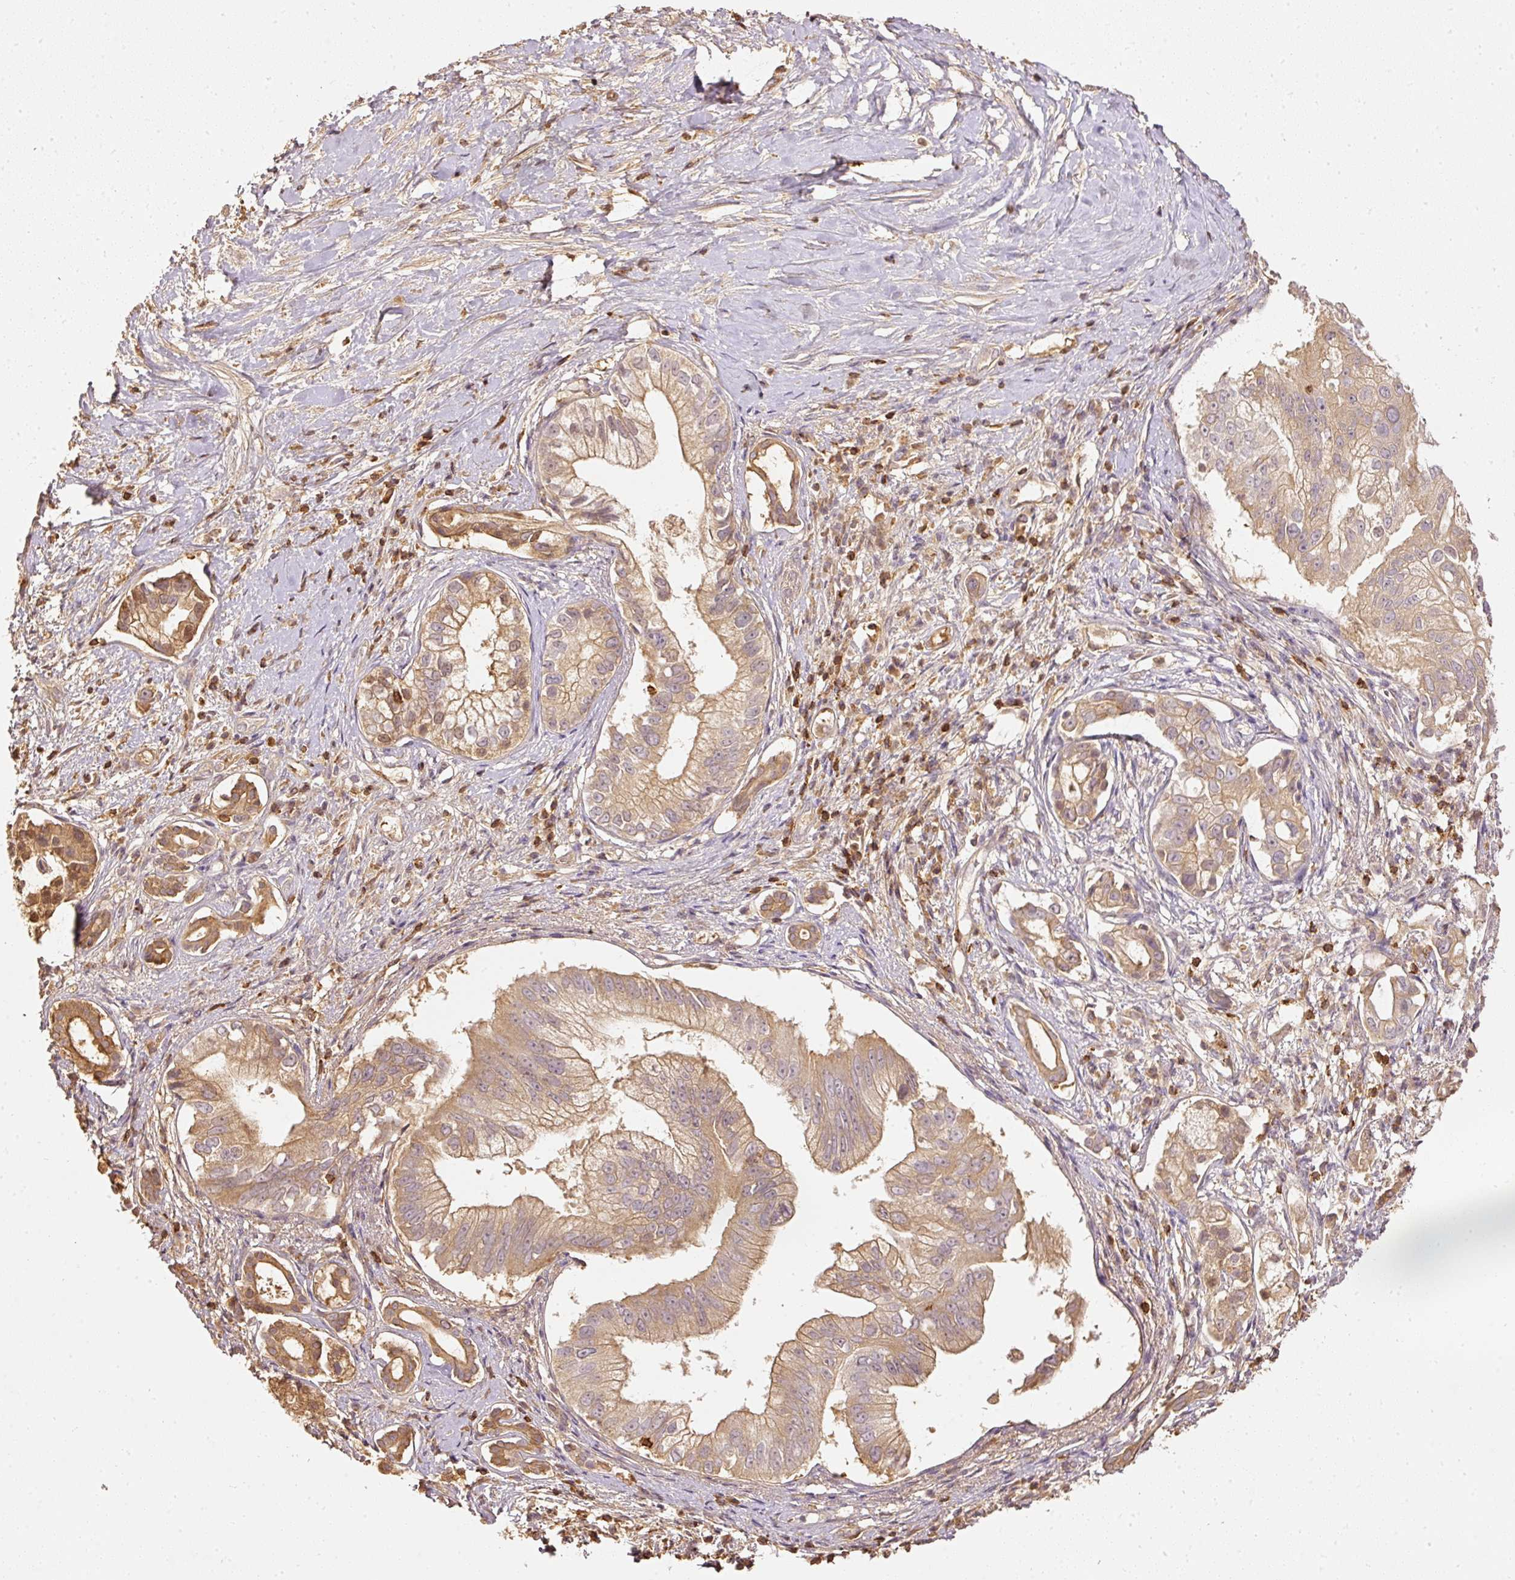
{"staining": {"intensity": "moderate", "quantity": ">75%", "location": "cytoplasmic/membranous"}, "tissue": "pancreatic cancer", "cell_type": "Tumor cells", "image_type": "cancer", "snomed": [{"axis": "morphology", "description": "Adenocarcinoma, NOS"}, {"axis": "topography", "description": "Pancreas"}], "caption": "Immunohistochemical staining of pancreatic cancer (adenocarcinoma) demonstrates medium levels of moderate cytoplasmic/membranous positivity in about >75% of tumor cells. The staining was performed using DAB, with brown indicating positive protein expression. Nuclei are stained blue with hematoxylin.", "gene": "EVL", "patient": {"sex": "male", "age": 70}}